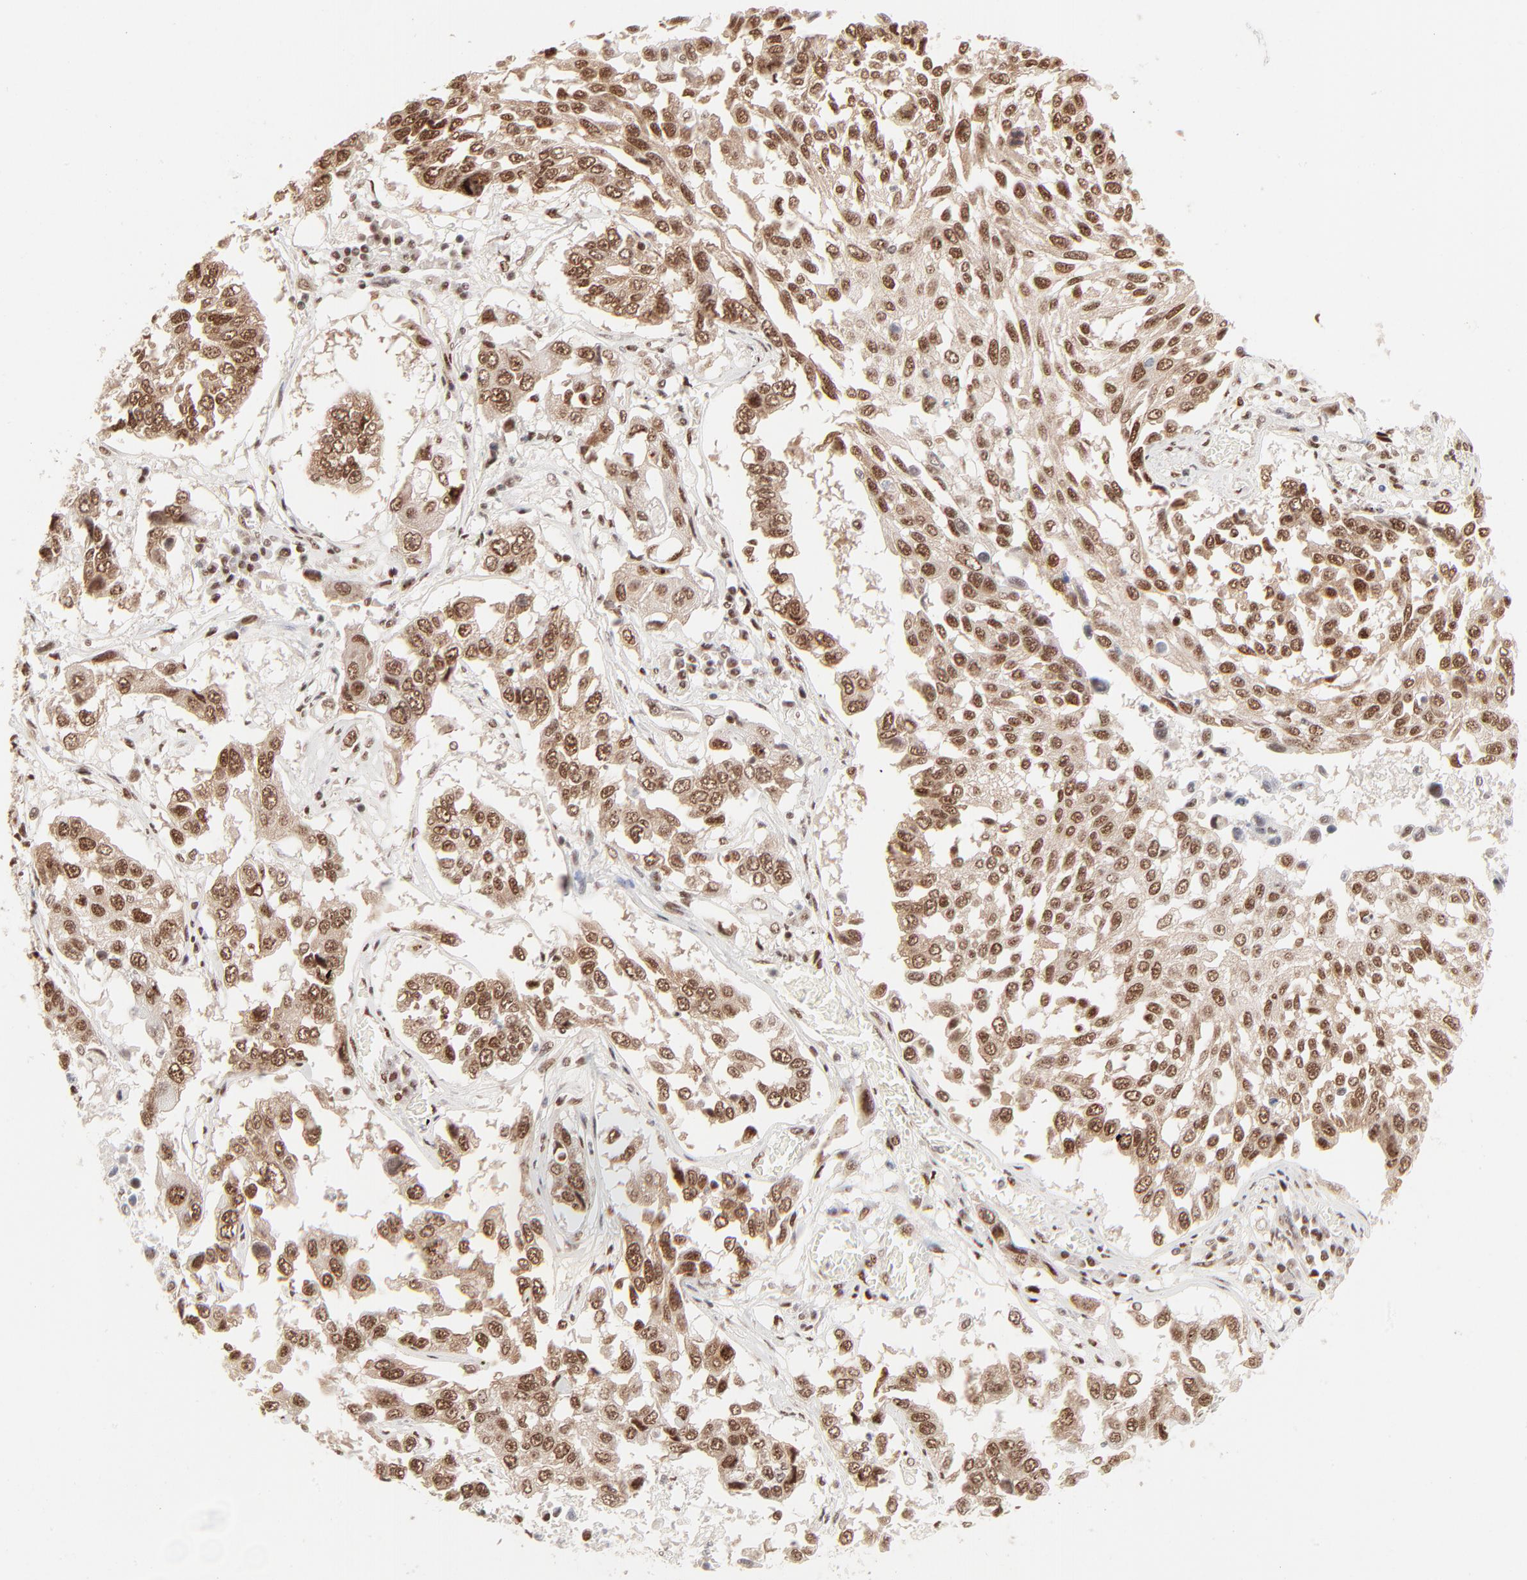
{"staining": {"intensity": "moderate", "quantity": ">75%", "location": "cytoplasmic/membranous,nuclear"}, "tissue": "lung cancer", "cell_type": "Tumor cells", "image_type": "cancer", "snomed": [{"axis": "morphology", "description": "Squamous cell carcinoma, NOS"}, {"axis": "topography", "description": "Lung"}], "caption": "Immunohistochemical staining of human lung squamous cell carcinoma exhibits moderate cytoplasmic/membranous and nuclear protein expression in approximately >75% of tumor cells.", "gene": "TARDBP", "patient": {"sex": "male", "age": 71}}